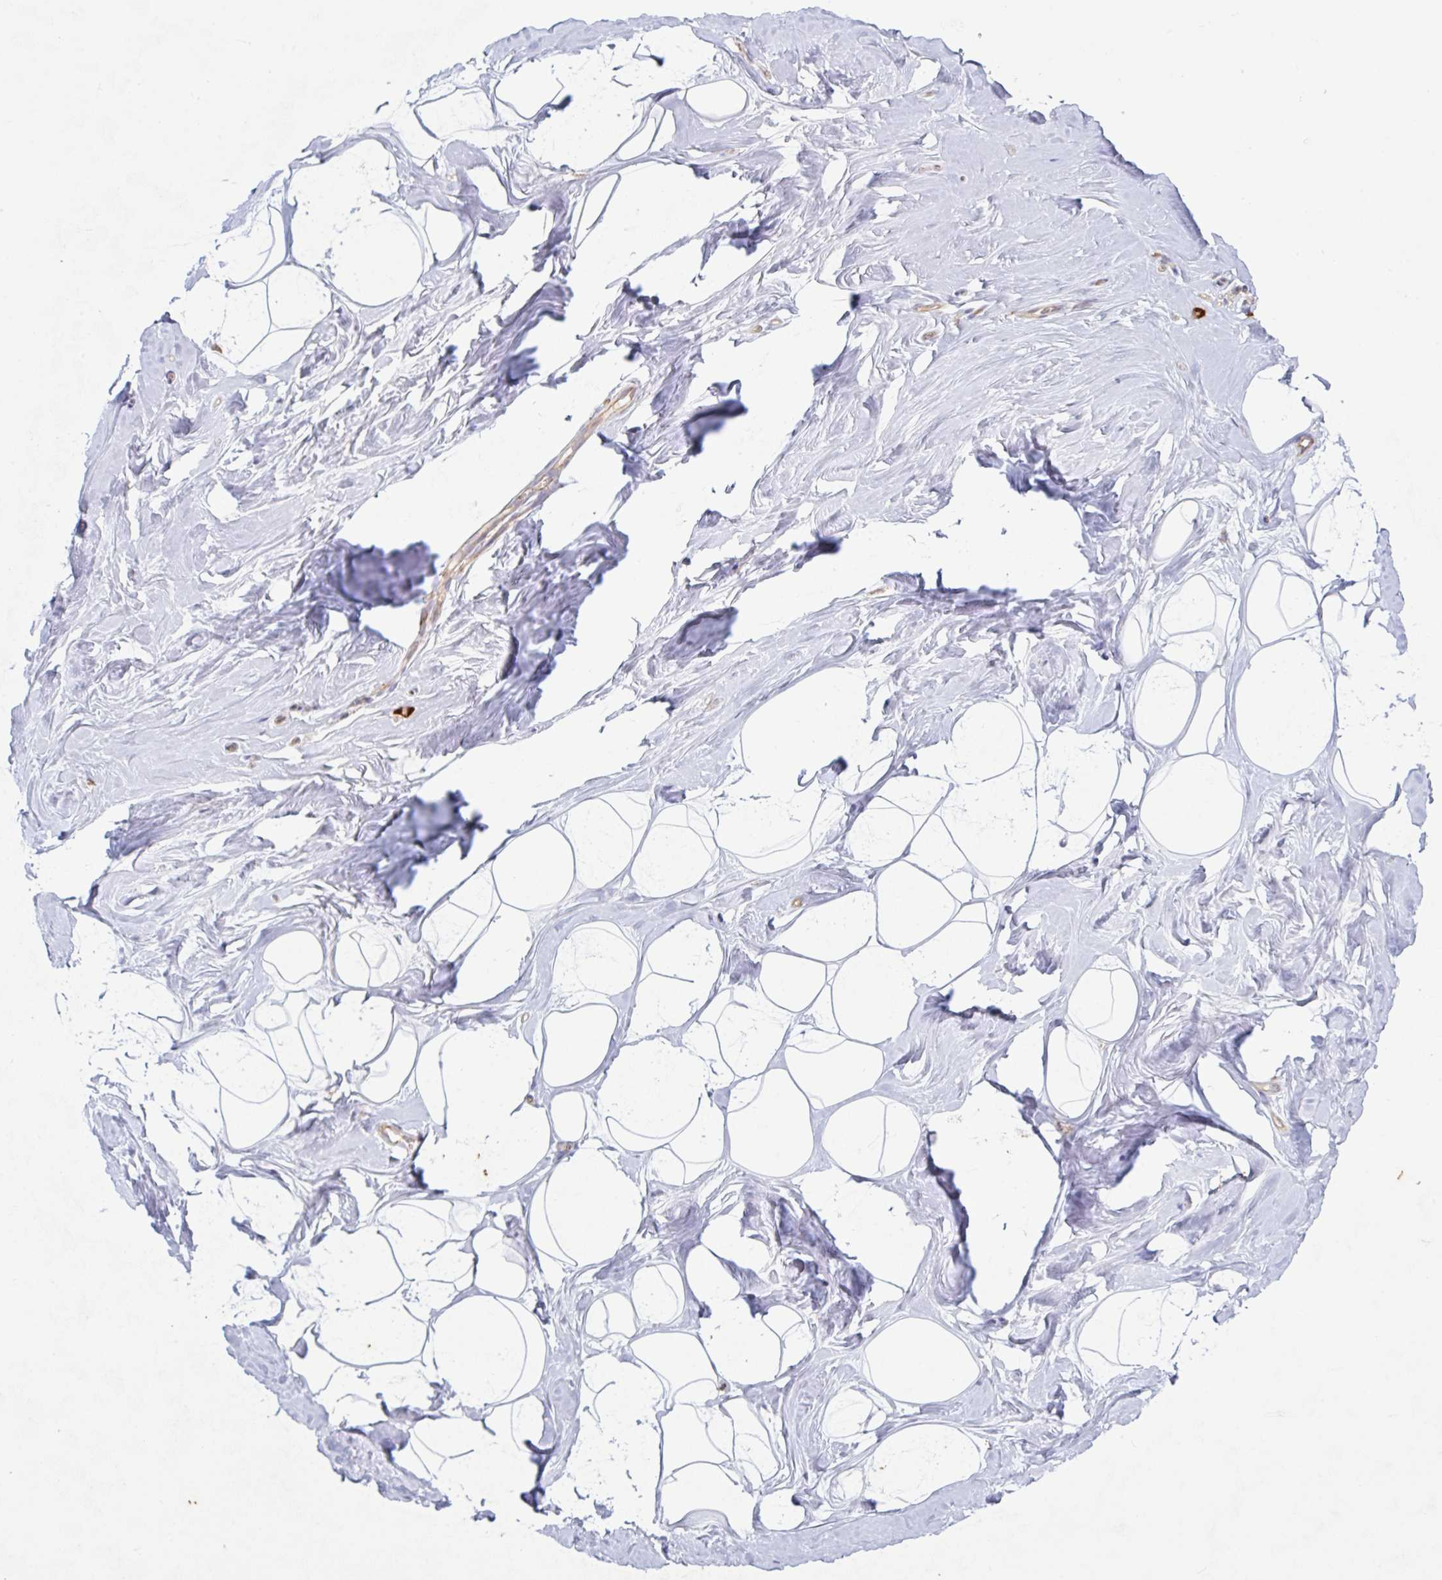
{"staining": {"intensity": "negative", "quantity": "none", "location": "none"}, "tissue": "breast", "cell_type": "Adipocytes", "image_type": "normal", "snomed": [{"axis": "morphology", "description": "Normal tissue, NOS"}, {"axis": "topography", "description": "Breast"}], "caption": "Histopathology image shows no significant protein staining in adipocytes of unremarkable breast.", "gene": "RIT1", "patient": {"sex": "female", "age": 32}}